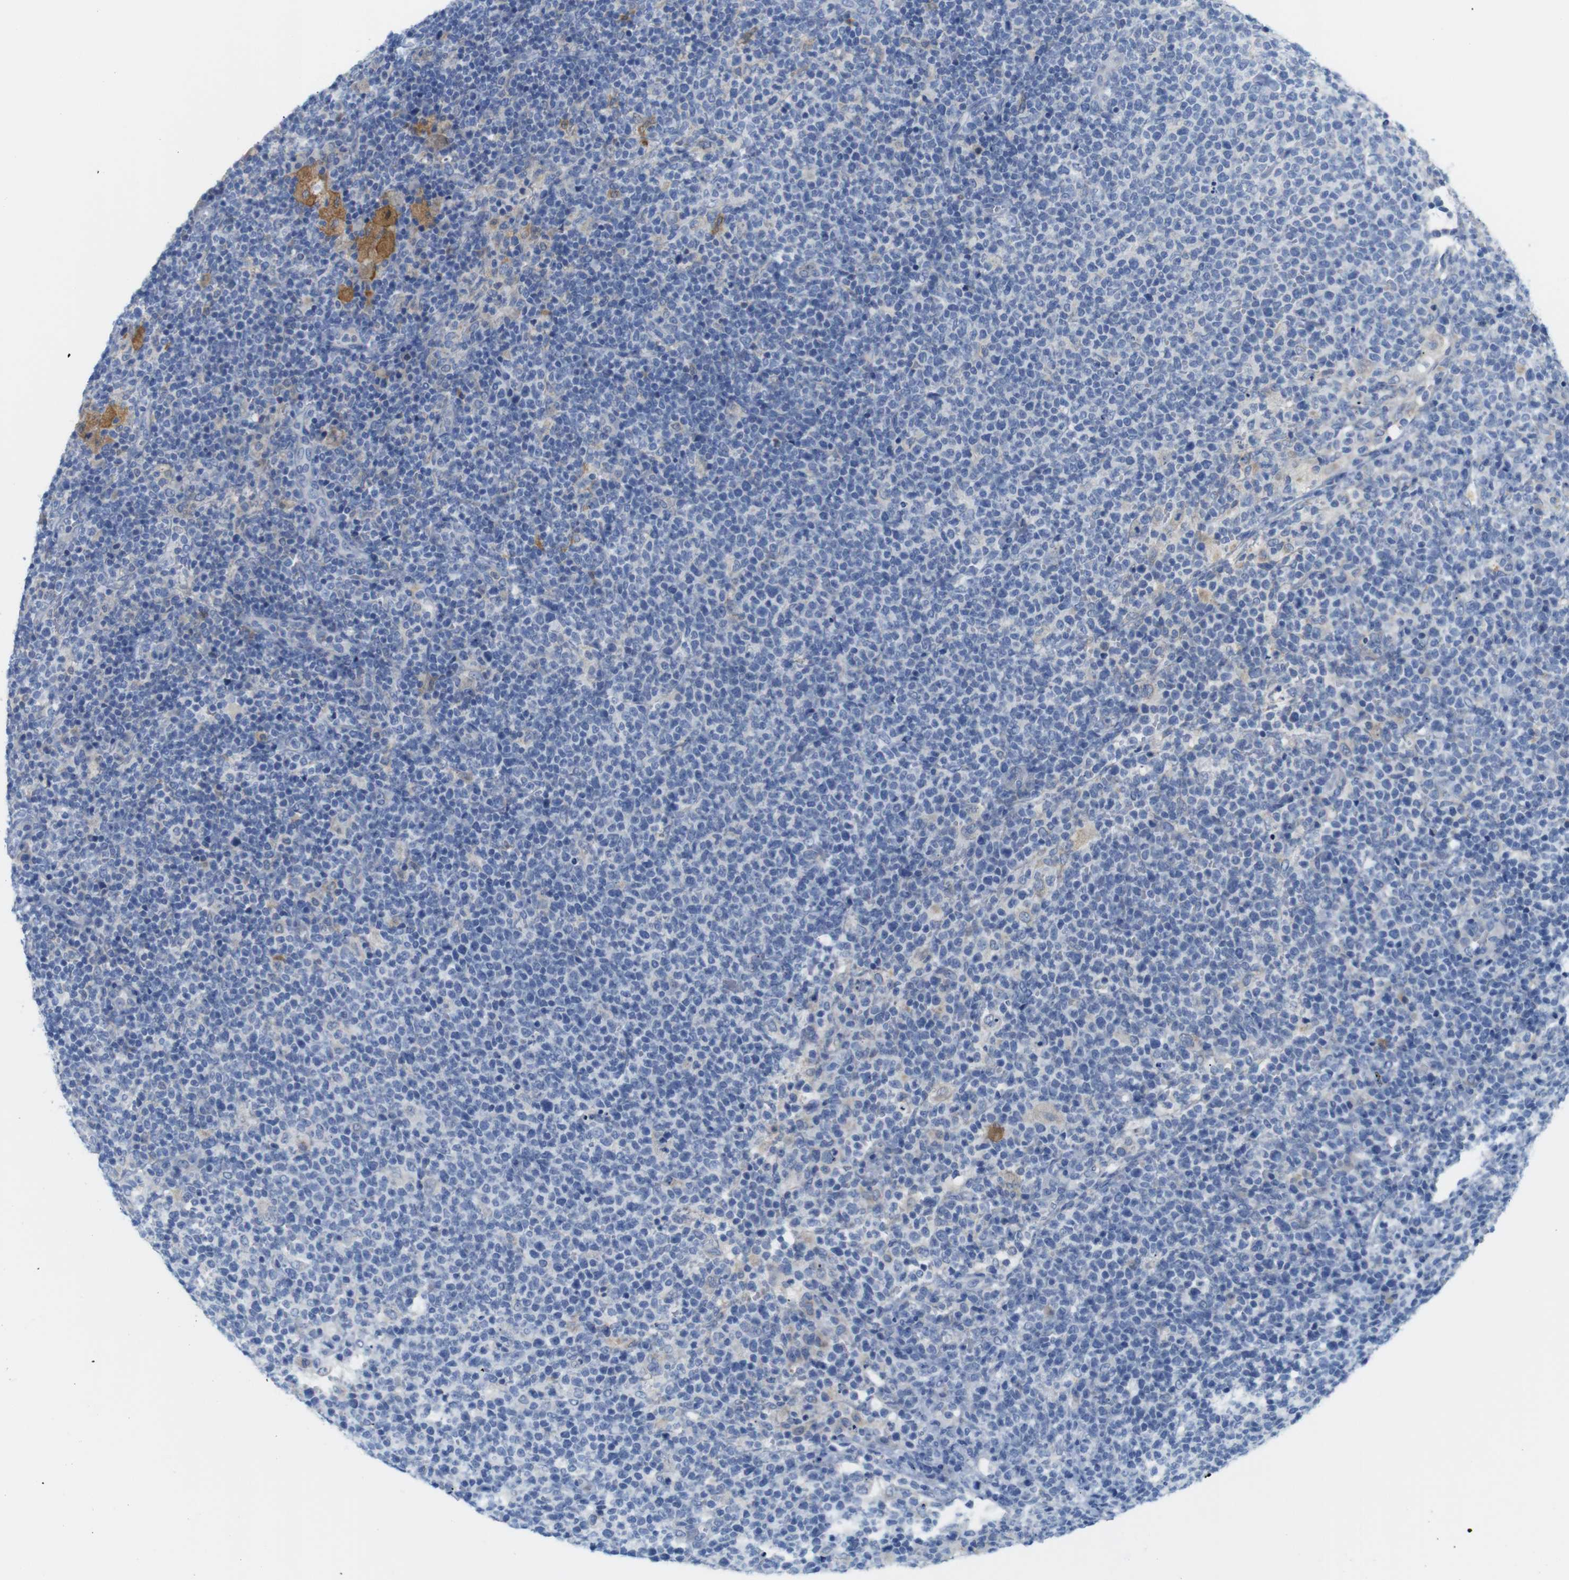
{"staining": {"intensity": "negative", "quantity": "none", "location": "none"}, "tissue": "lymphoma", "cell_type": "Tumor cells", "image_type": "cancer", "snomed": [{"axis": "morphology", "description": "Malignant lymphoma, non-Hodgkin's type, High grade"}, {"axis": "topography", "description": "Lymph node"}], "caption": "Lymphoma was stained to show a protein in brown. There is no significant staining in tumor cells.", "gene": "NEBL", "patient": {"sex": "male", "age": 61}}